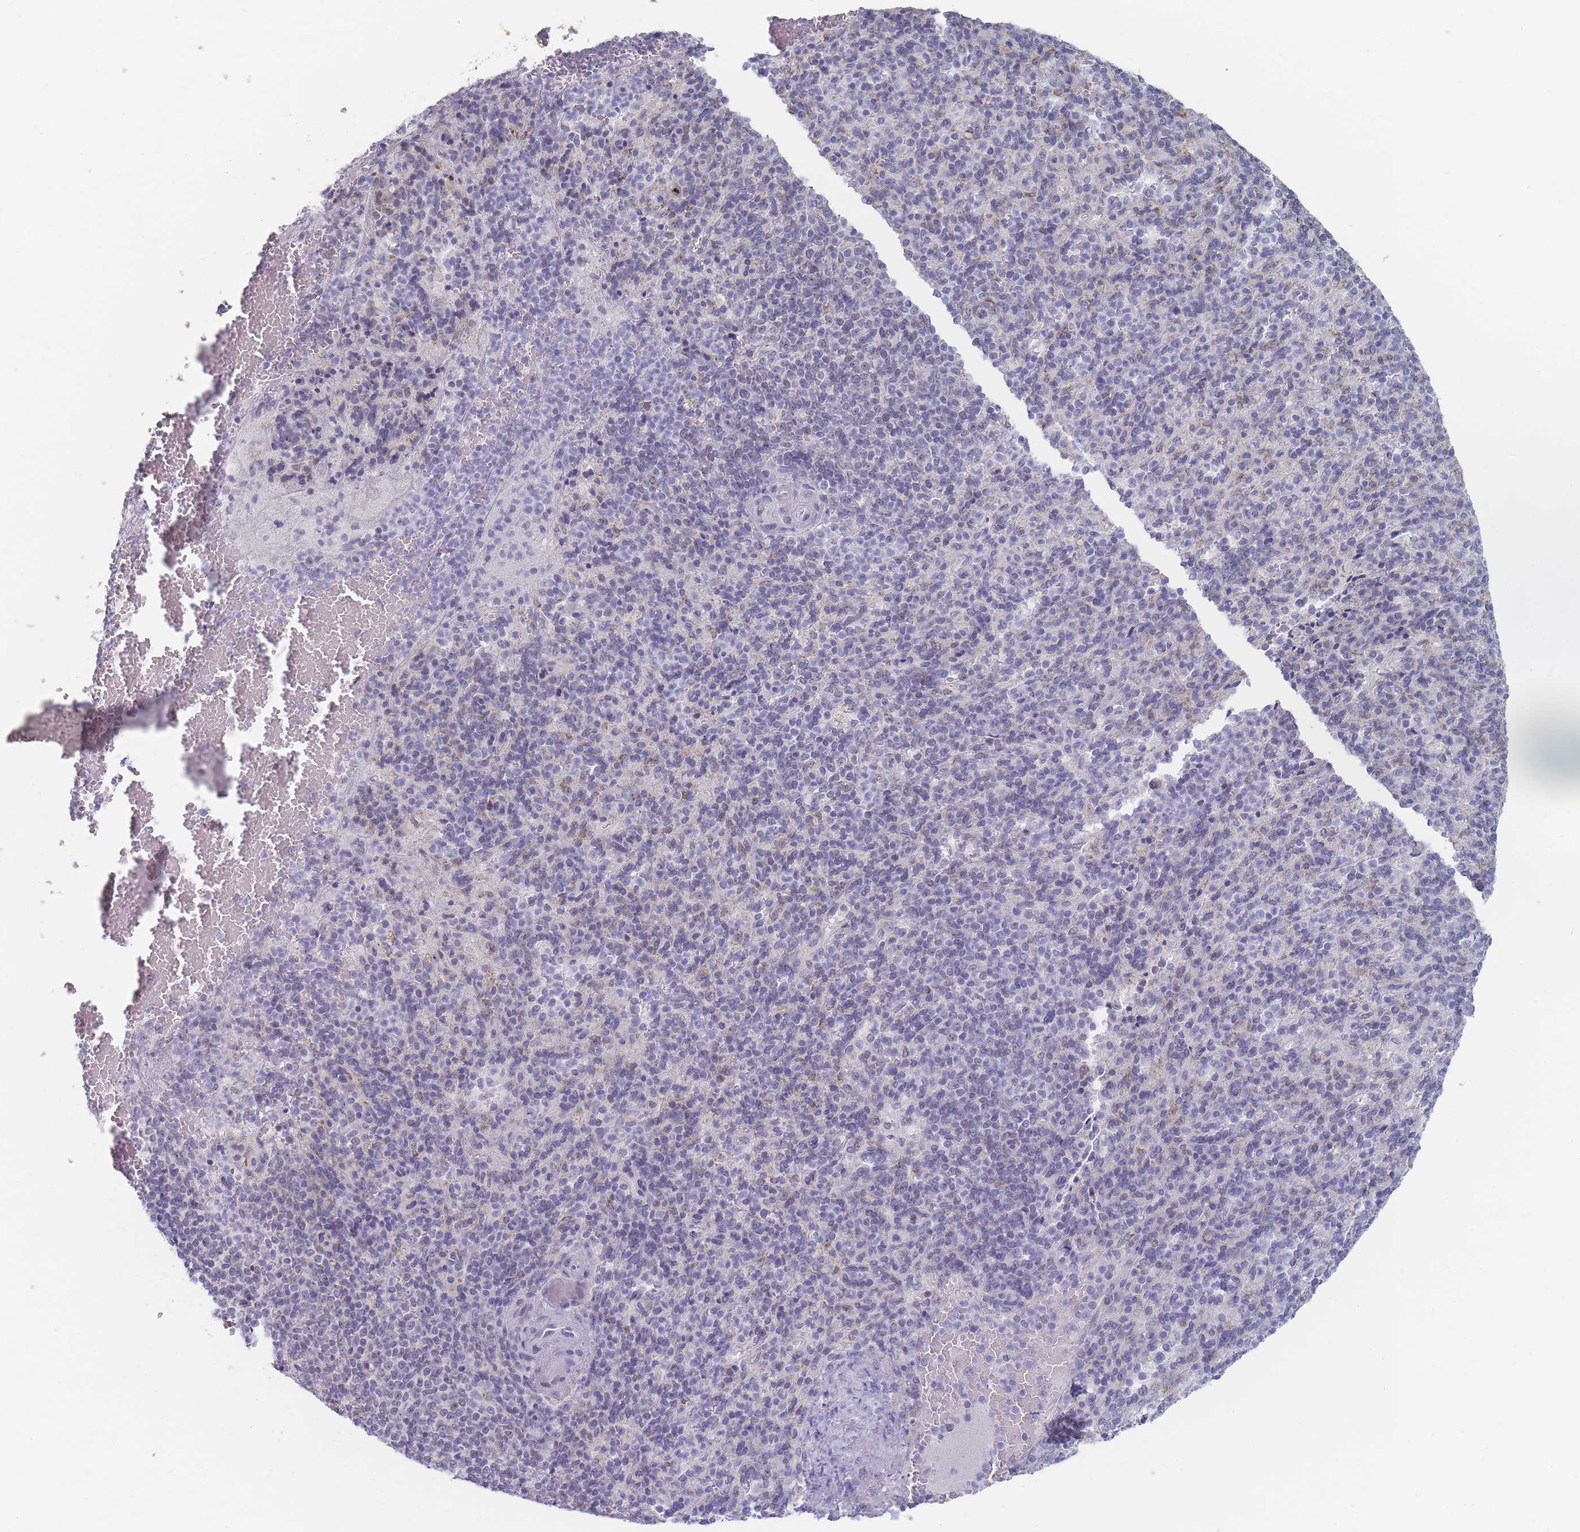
{"staining": {"intensity": "negative", "quantity": "none", "location": "none"}, "tissue": "spleen", "cell_type": "Cells in red pulp", "image_type": "normal", "snomed": [{"axis": "morphology", "description": "Normal tissue, NOS"}, {"axis": "topography", "description": "Spleen"}], "caption": "Cells in red pulp are negative for protein expression in benign human spleen. (DAB IHC visualized using brightfield microscopy, high magnification).", "gene": "RNF8", "patient": {"sex": "female", "age": 74}}